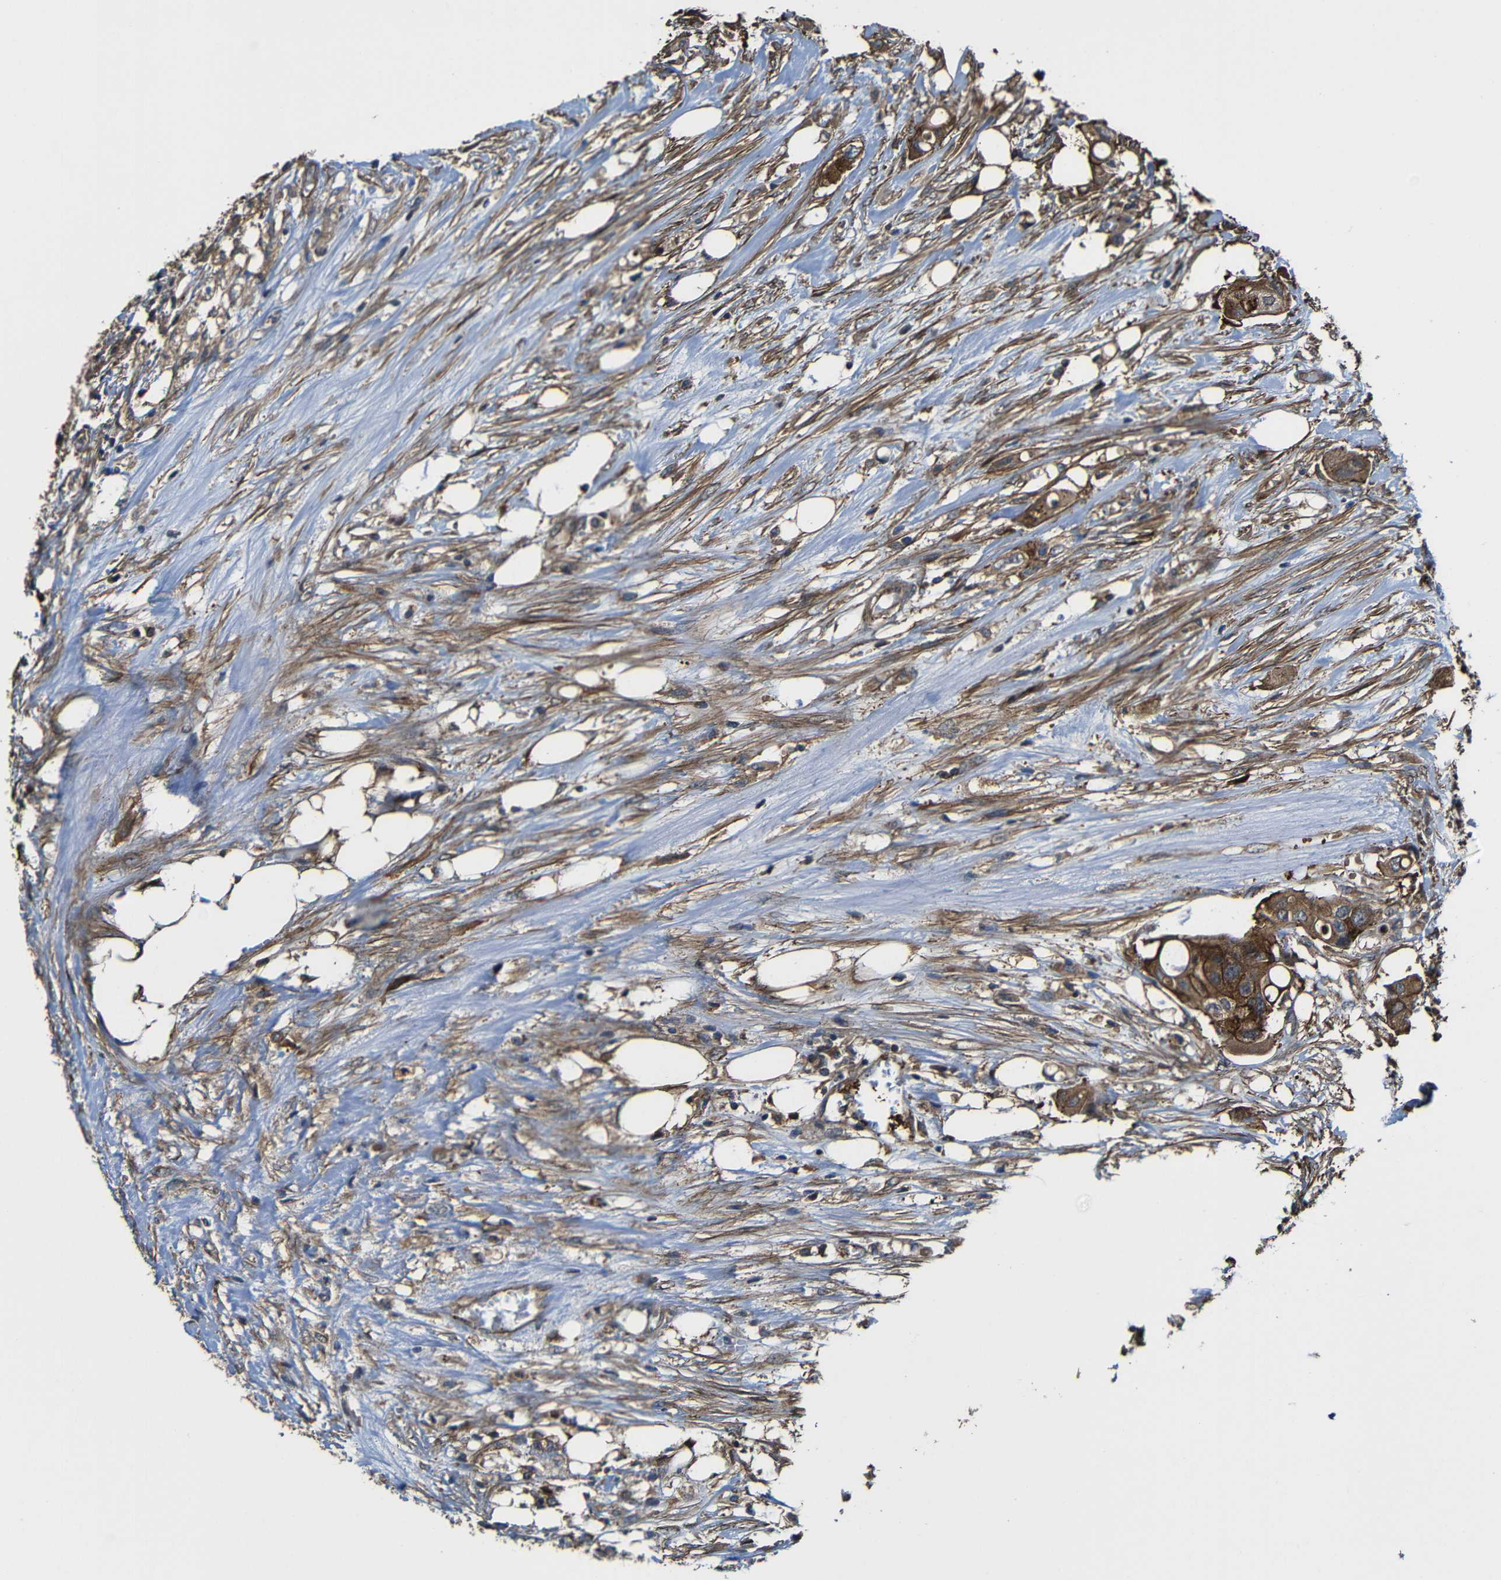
{"staining": {"intensity": "strong", "quantity": ">75%", "location": "cytoplasmic/membranous"}, "tissue": "colorectal cancer", "cell_type": "Tumor cells", "image_type": "cancer", "snomed": [{"axis": "morphology", "description": "Adenocarcinoma, NOS"}, {"axis": "topography", "description": "Colon"}], "caption": "IHC (DAB) staining of colorectal adenocarcinoma demonstrates strong cytoplasmic/membranous protein positivity in approximately >75% of tumor cells. (IHC, brightfield microscopy, high magnification).", "gene": "PTCH1", "patient": {"sex": "female", "age": 57}}